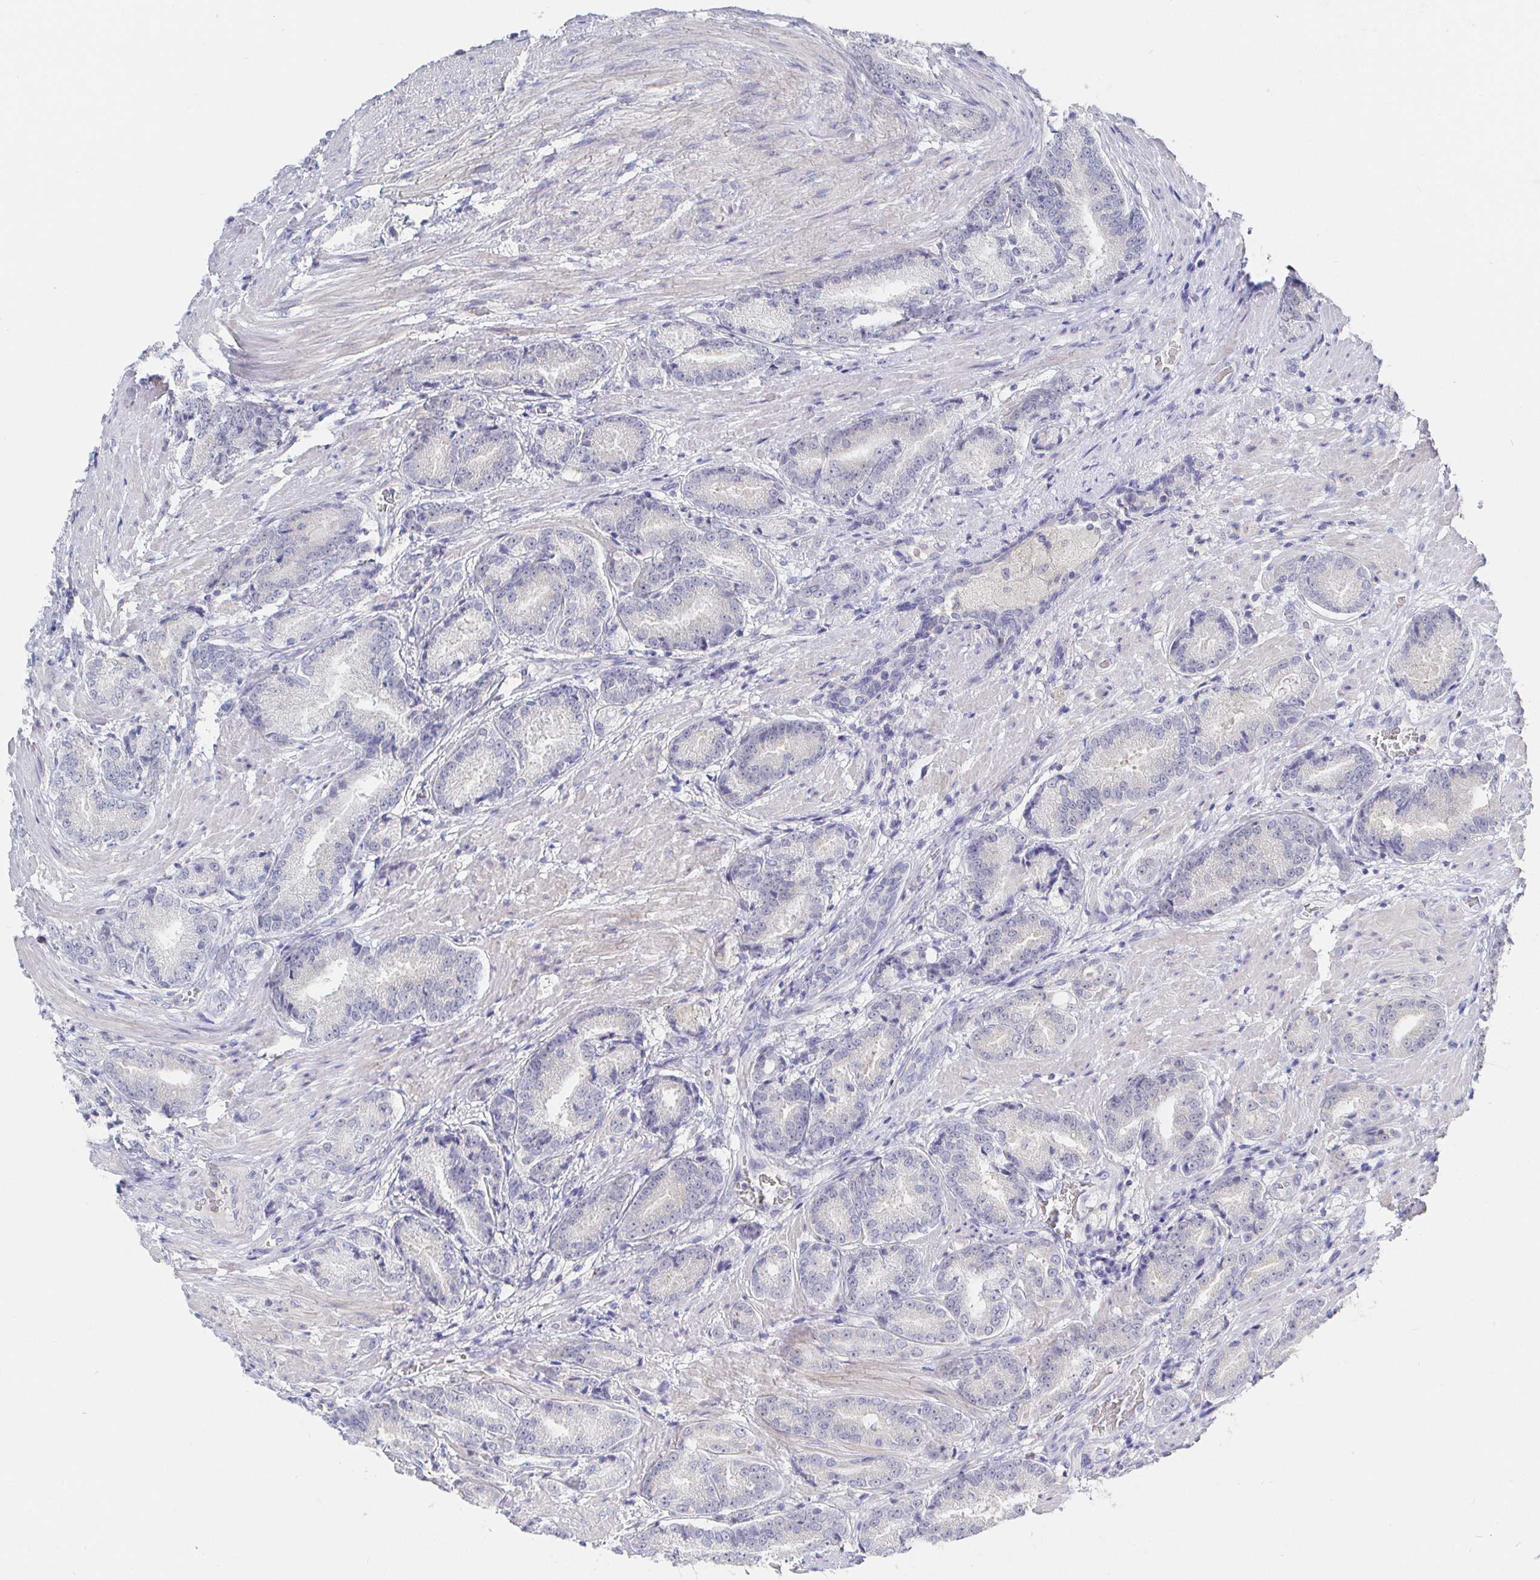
{"staining": {"intensity": "negative", "quantity": "none", "location": "none"}, "tissue": "prostate cancer", "cell_type": "Tumor cells", "image_type": "cancer", "snomed": [{"axis": "morphology", "description": "Adenocarcinoma, High grade"}, {"axis": "topography", "description": "Prostate and seminal vesicle, NOS"}], "caption": "The photomicrograph exhibits no significant staining in tumor cells of high-grade adenocarcinoma (prostate).", "gene": "LRRC23", "patient": {"sex": "male", "age": 61}}